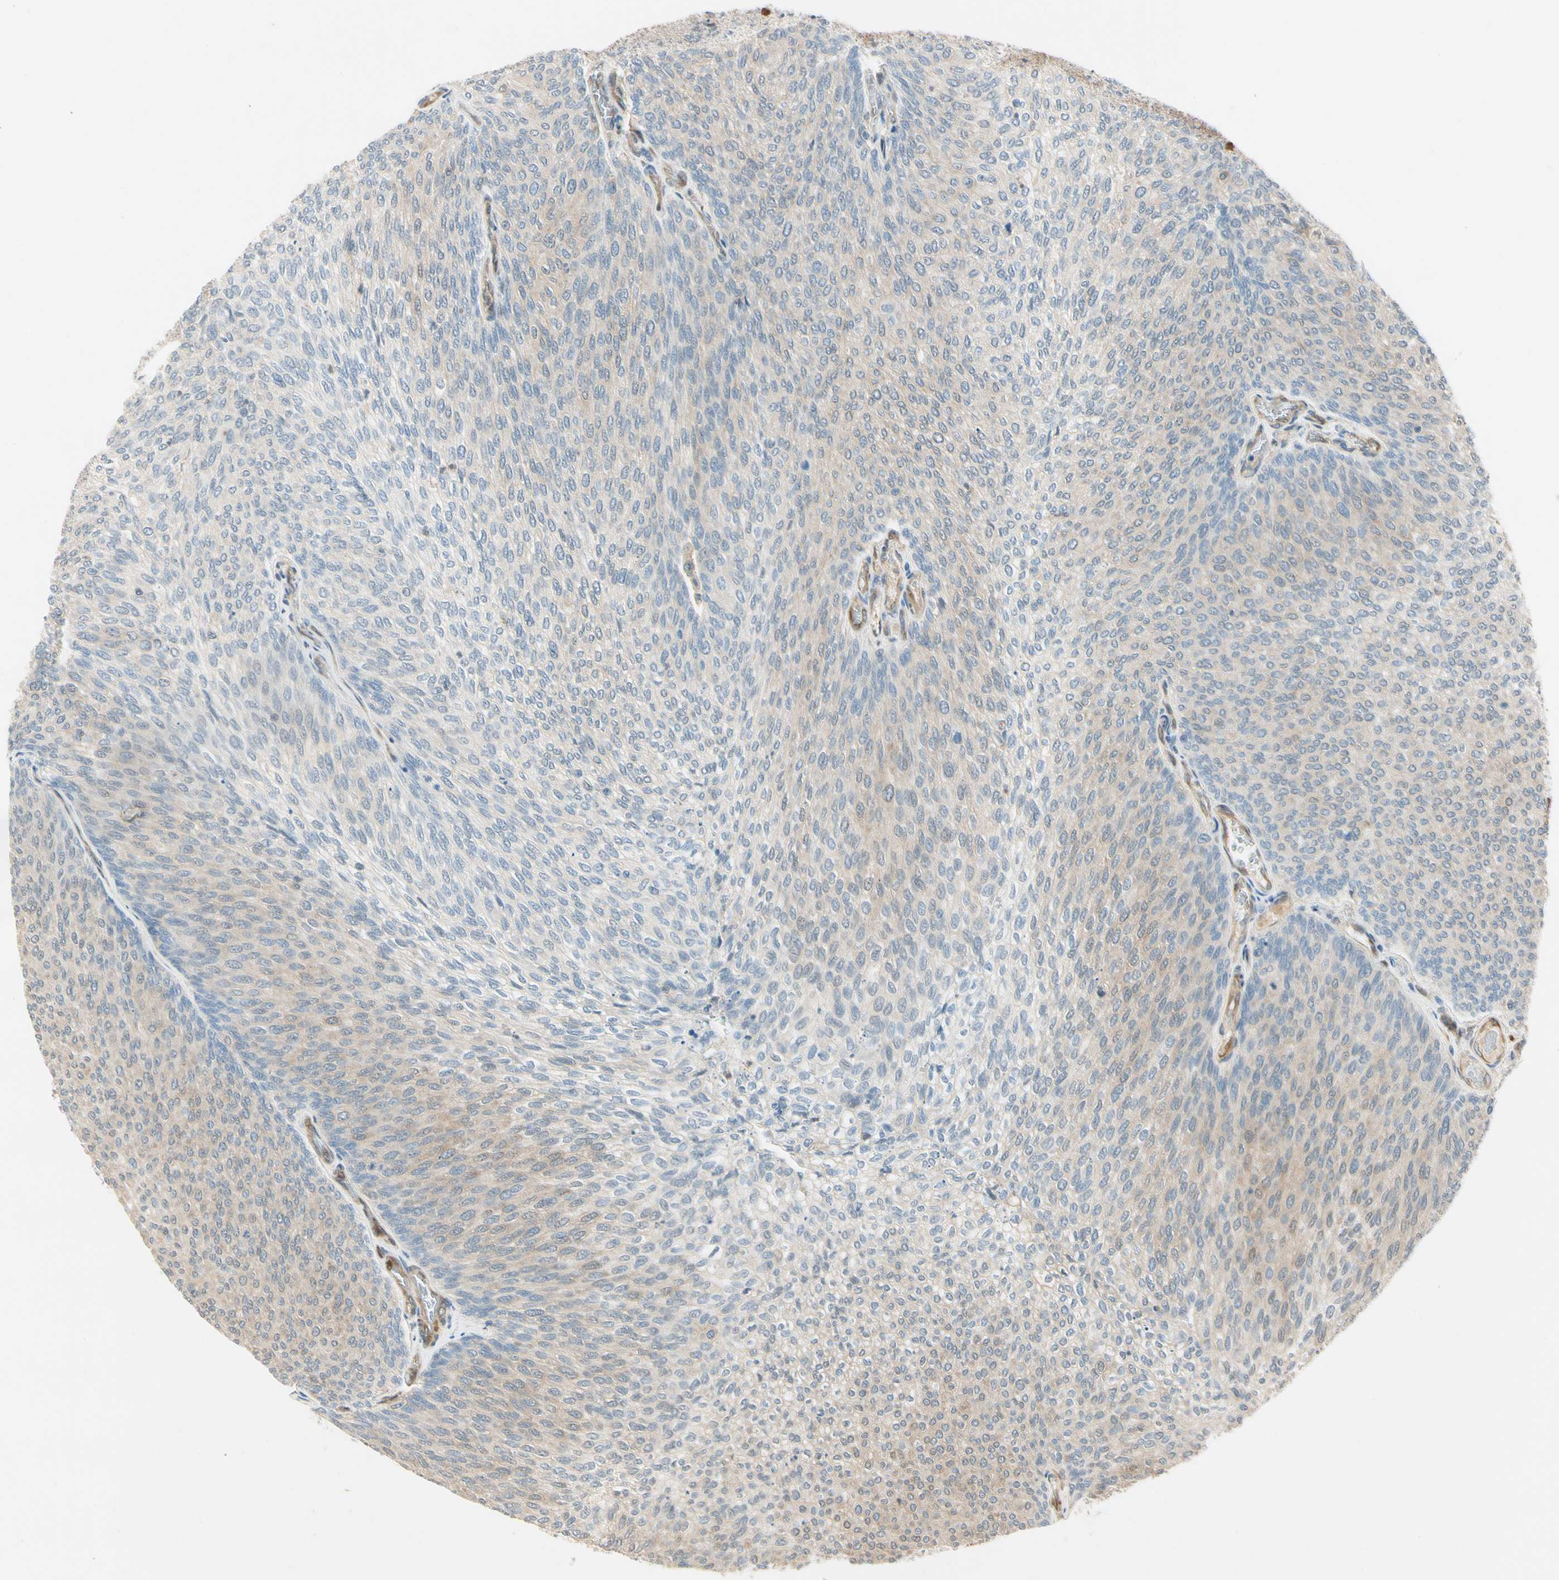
{"staining": {"intensity": "weak", "quantity": ">75%", "location": "cytoplasmic/membranous"}, "tissue": "urothelial cancer", "cell_type": "Tumor cells", "image_type": "cancer", "snomed": [{"axis": "morphology", "description": "Urothelial carcinoma, Low grade"}, {"axis": "topography", "description": "Urinary bladder"}], "caption": "The histopathology image demonstrates a brown stain indicating the presence of a protein in the cytoplasmic/membranous of tumor cells in urothelial carcinoma (low-grade).", "gene": "WIPI1", "patient": {"sex": "female", "age": 79}}